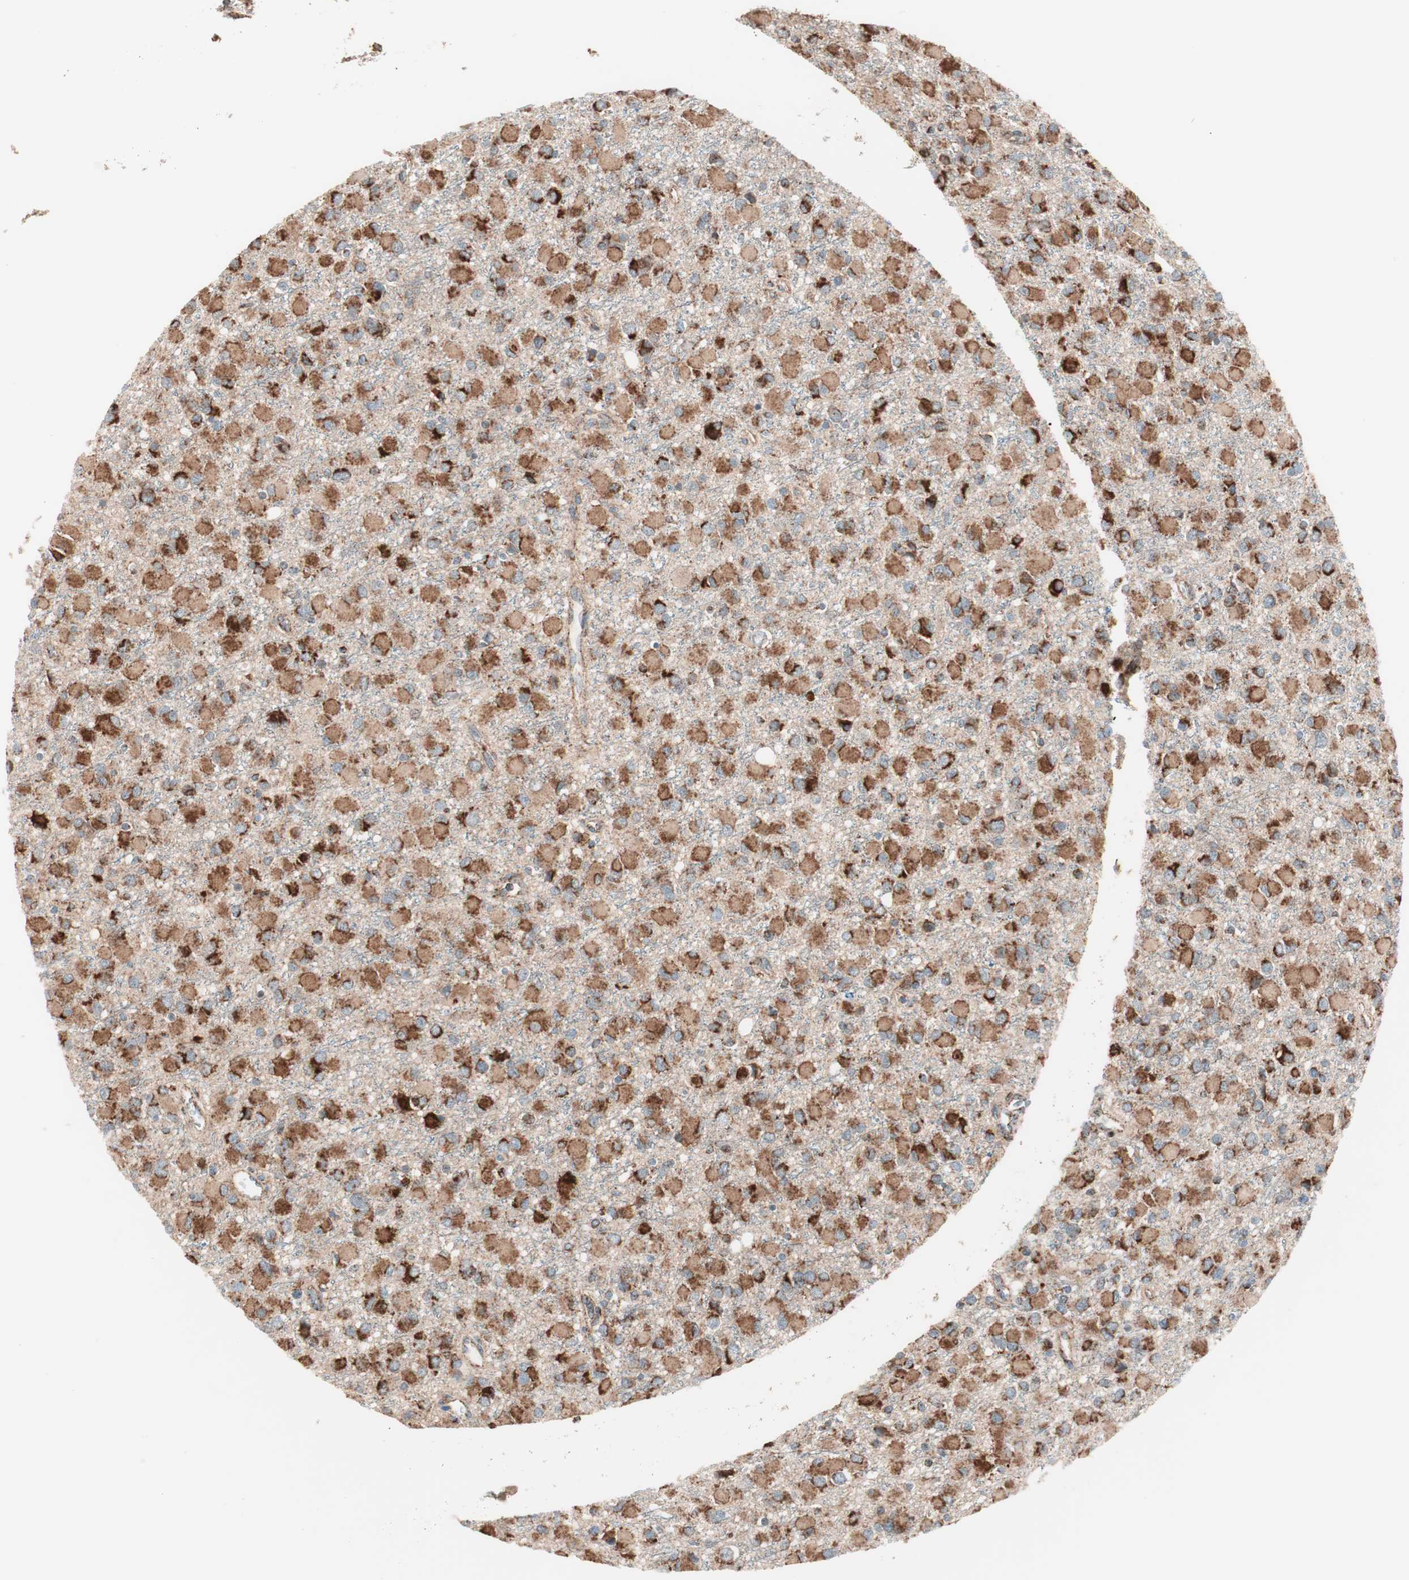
{"staining": {"intensity": "strong", "quantity": ">75%", "location": "cytoplasmic/membranous"}, "tissue": "glioma", "cell_type": "Tumor cells", "image_type": "cancer", "snomed": [{"axis": "morphology", "description": "Glioma, malignant, Low grade"}, {"axis": "topography", "description": "Brain"}], "caption": "The image displays immunohistochemical staining of malignant glioma (low-grade). There is strong cytoplasmic/membranous staining is identified in about >75% of tumor cells.", "gene": "TOMM22", "patient": {"sex": "male", "age": 42}}